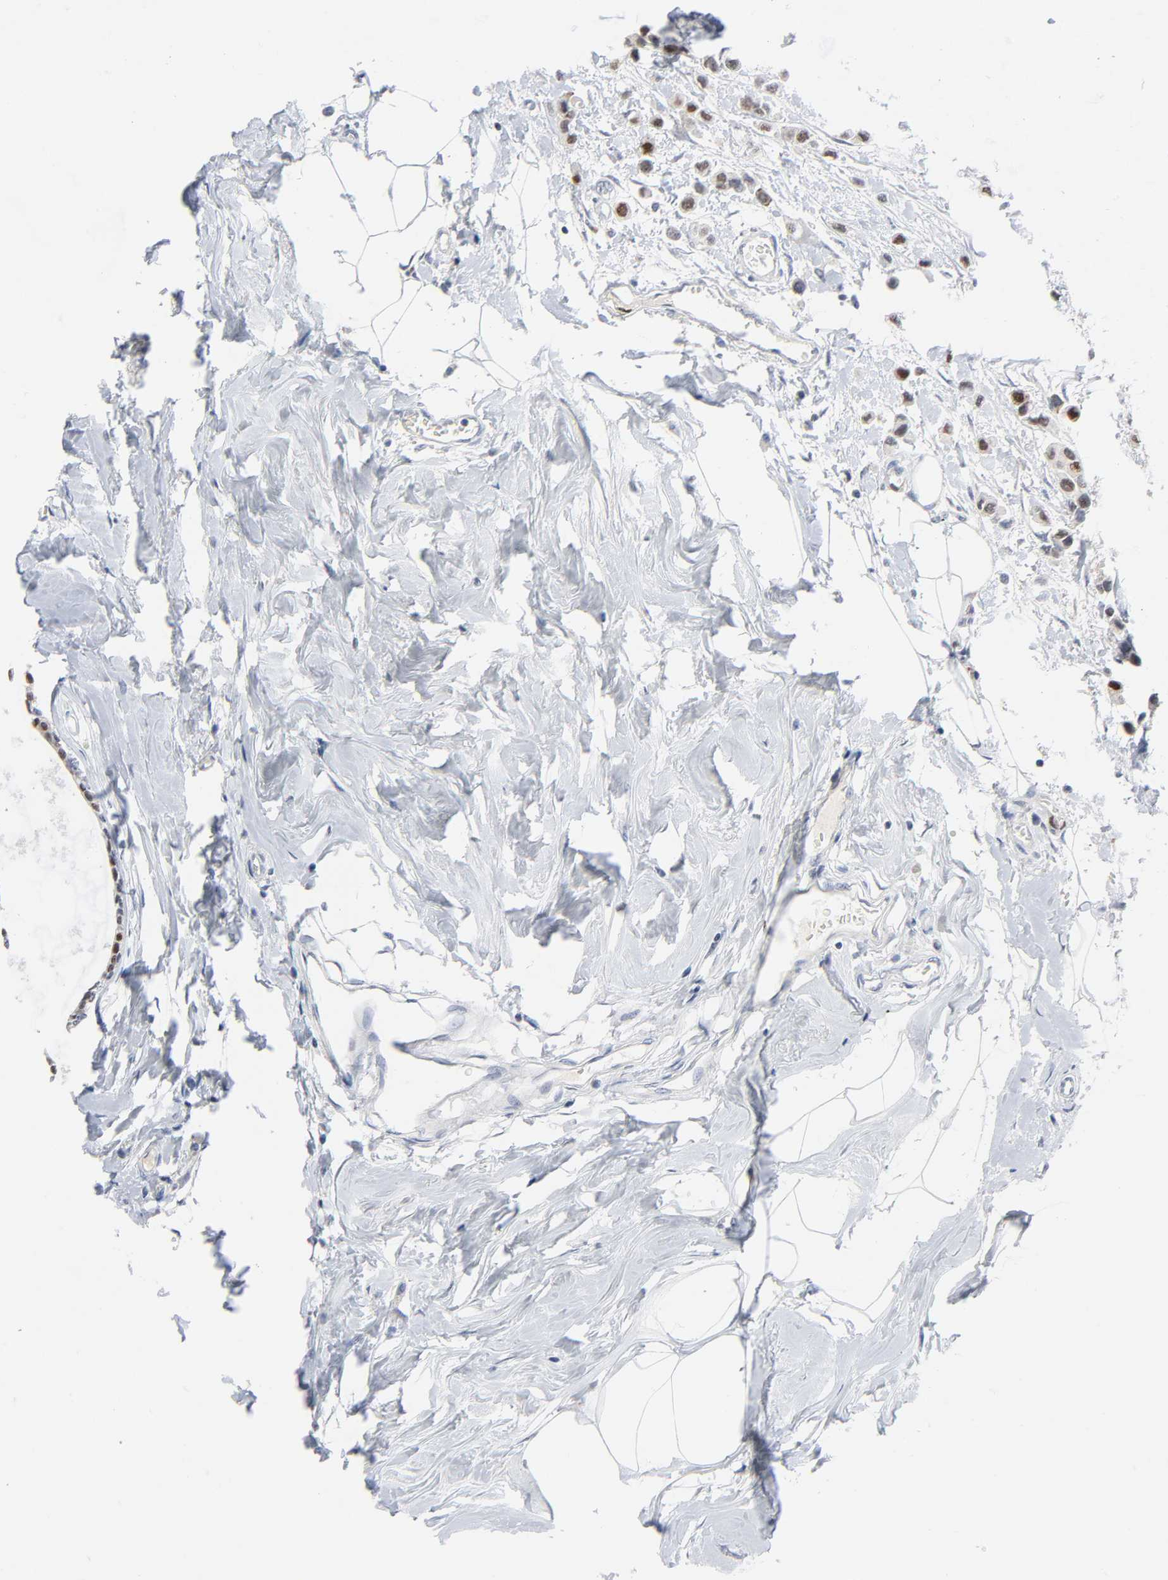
{"staining": {"intensity": "weak", "quantity": "25%-75%", "location": "nuclear"}, "tissue": "breast cancer", "cell_type": "Tumor cells", "image_type": "cancer", "snomed": [{"axis": "morphology", "description": "Lobular carcinoma"}, {"axis": "topography", "description": "Breast"}], "caption": "Brown immunohistochemical staining in breast cancer exhibits weak nuclear positivity in about 25%-75% of tumor cells. (brown staining indicates protein expression, while blue staining denotes nuclei).", "gene": "WEE1", "patient": {"sex": "female", "age": 51}}